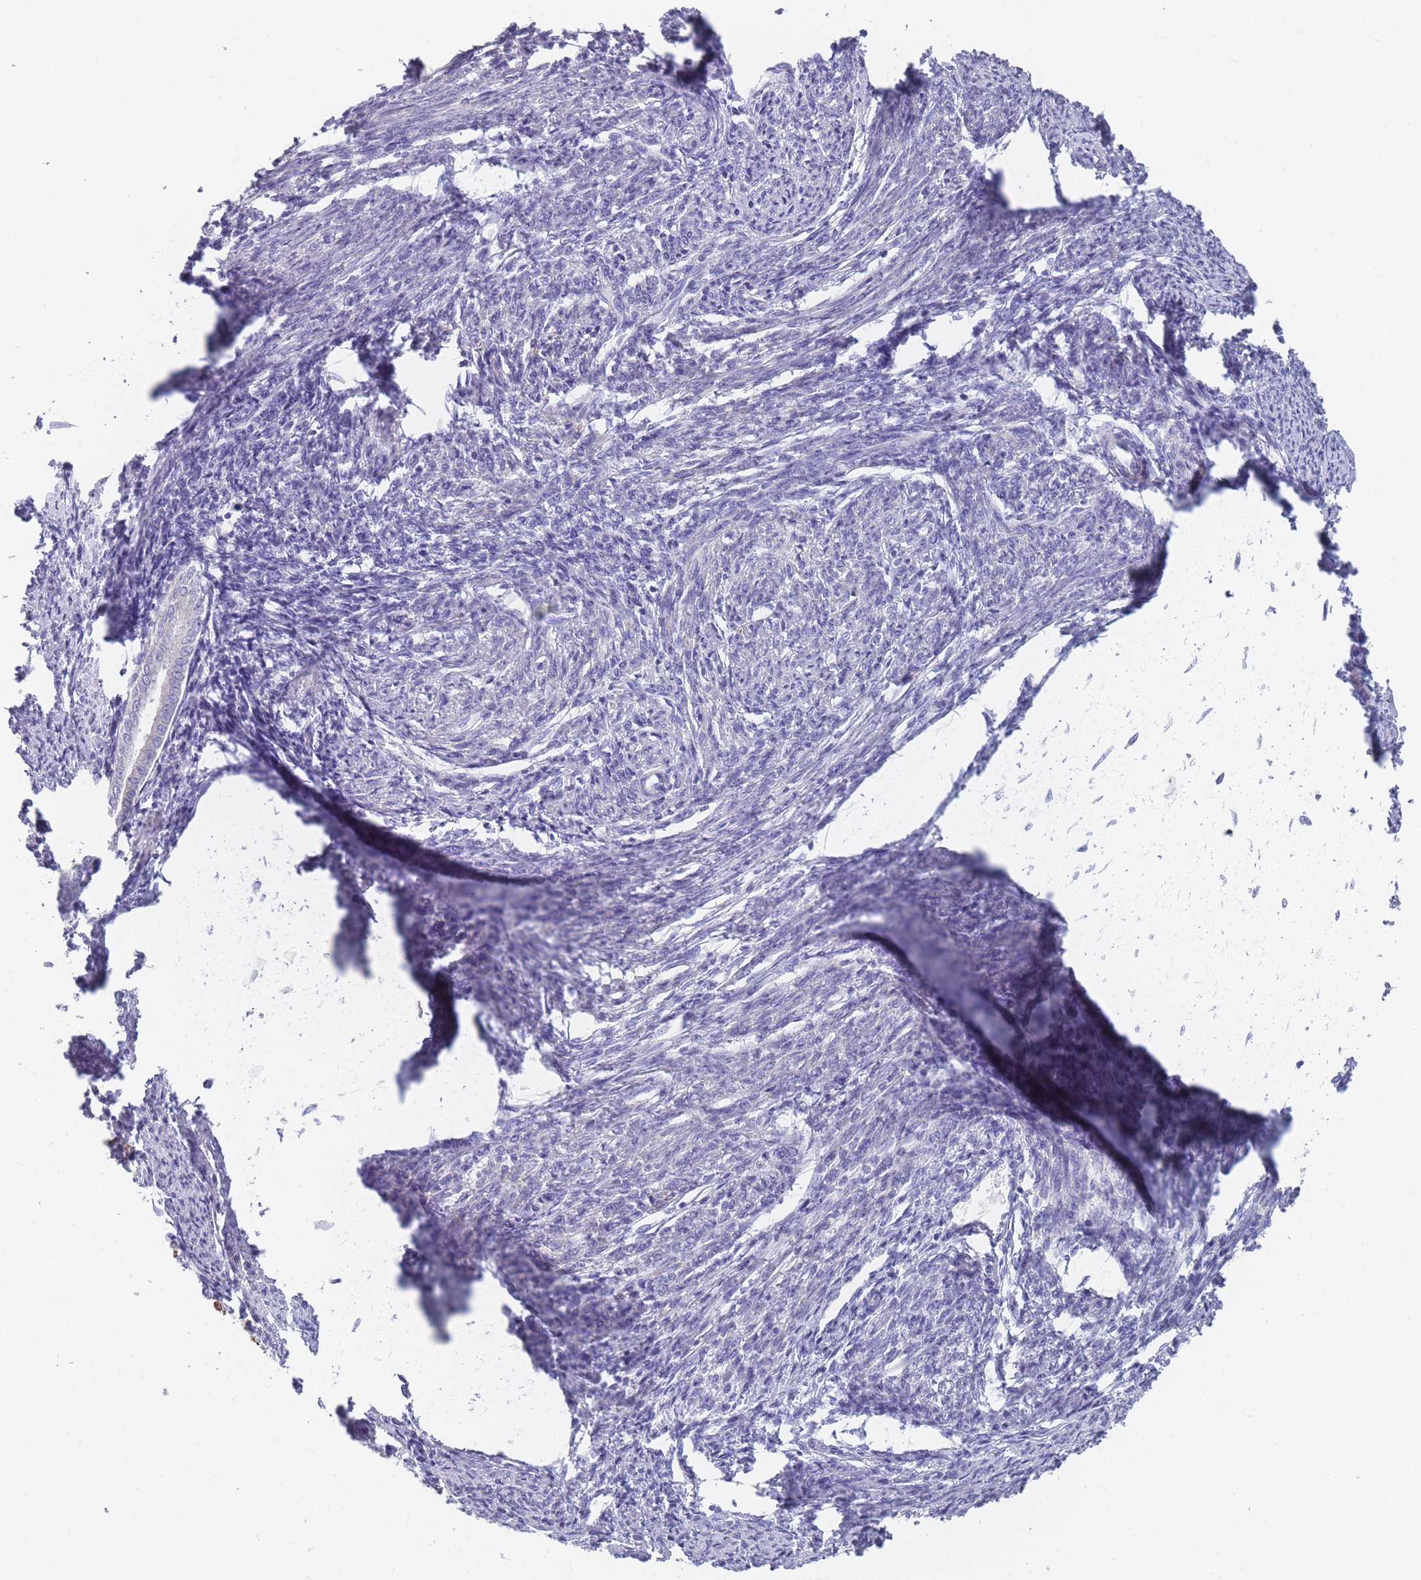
{"staining": {"intensity": "weak", "quantity": "25%-75%", "location": "cytoplasmic/membranous"}, "tissue": "smooth muscle", "cell_type": "Smooth muscle cells", "image_type": "normal", "snomed": [{"axis": "morphology", "description": "Normal tissue, NOS"}, {"axis": "topography", "description": "Smooth muscle"}, {"axis": "topography", "description": "Uterus"}], "caption": "This is a histology image of immunohistochemistry (IHC) staining of benign smooth muscle, which shows weak positivity in the cytoplasmic/membranous of smooth muscle cells.", "gene": "SCCPDH", "patient": {"sex": "female", "age": 59}}